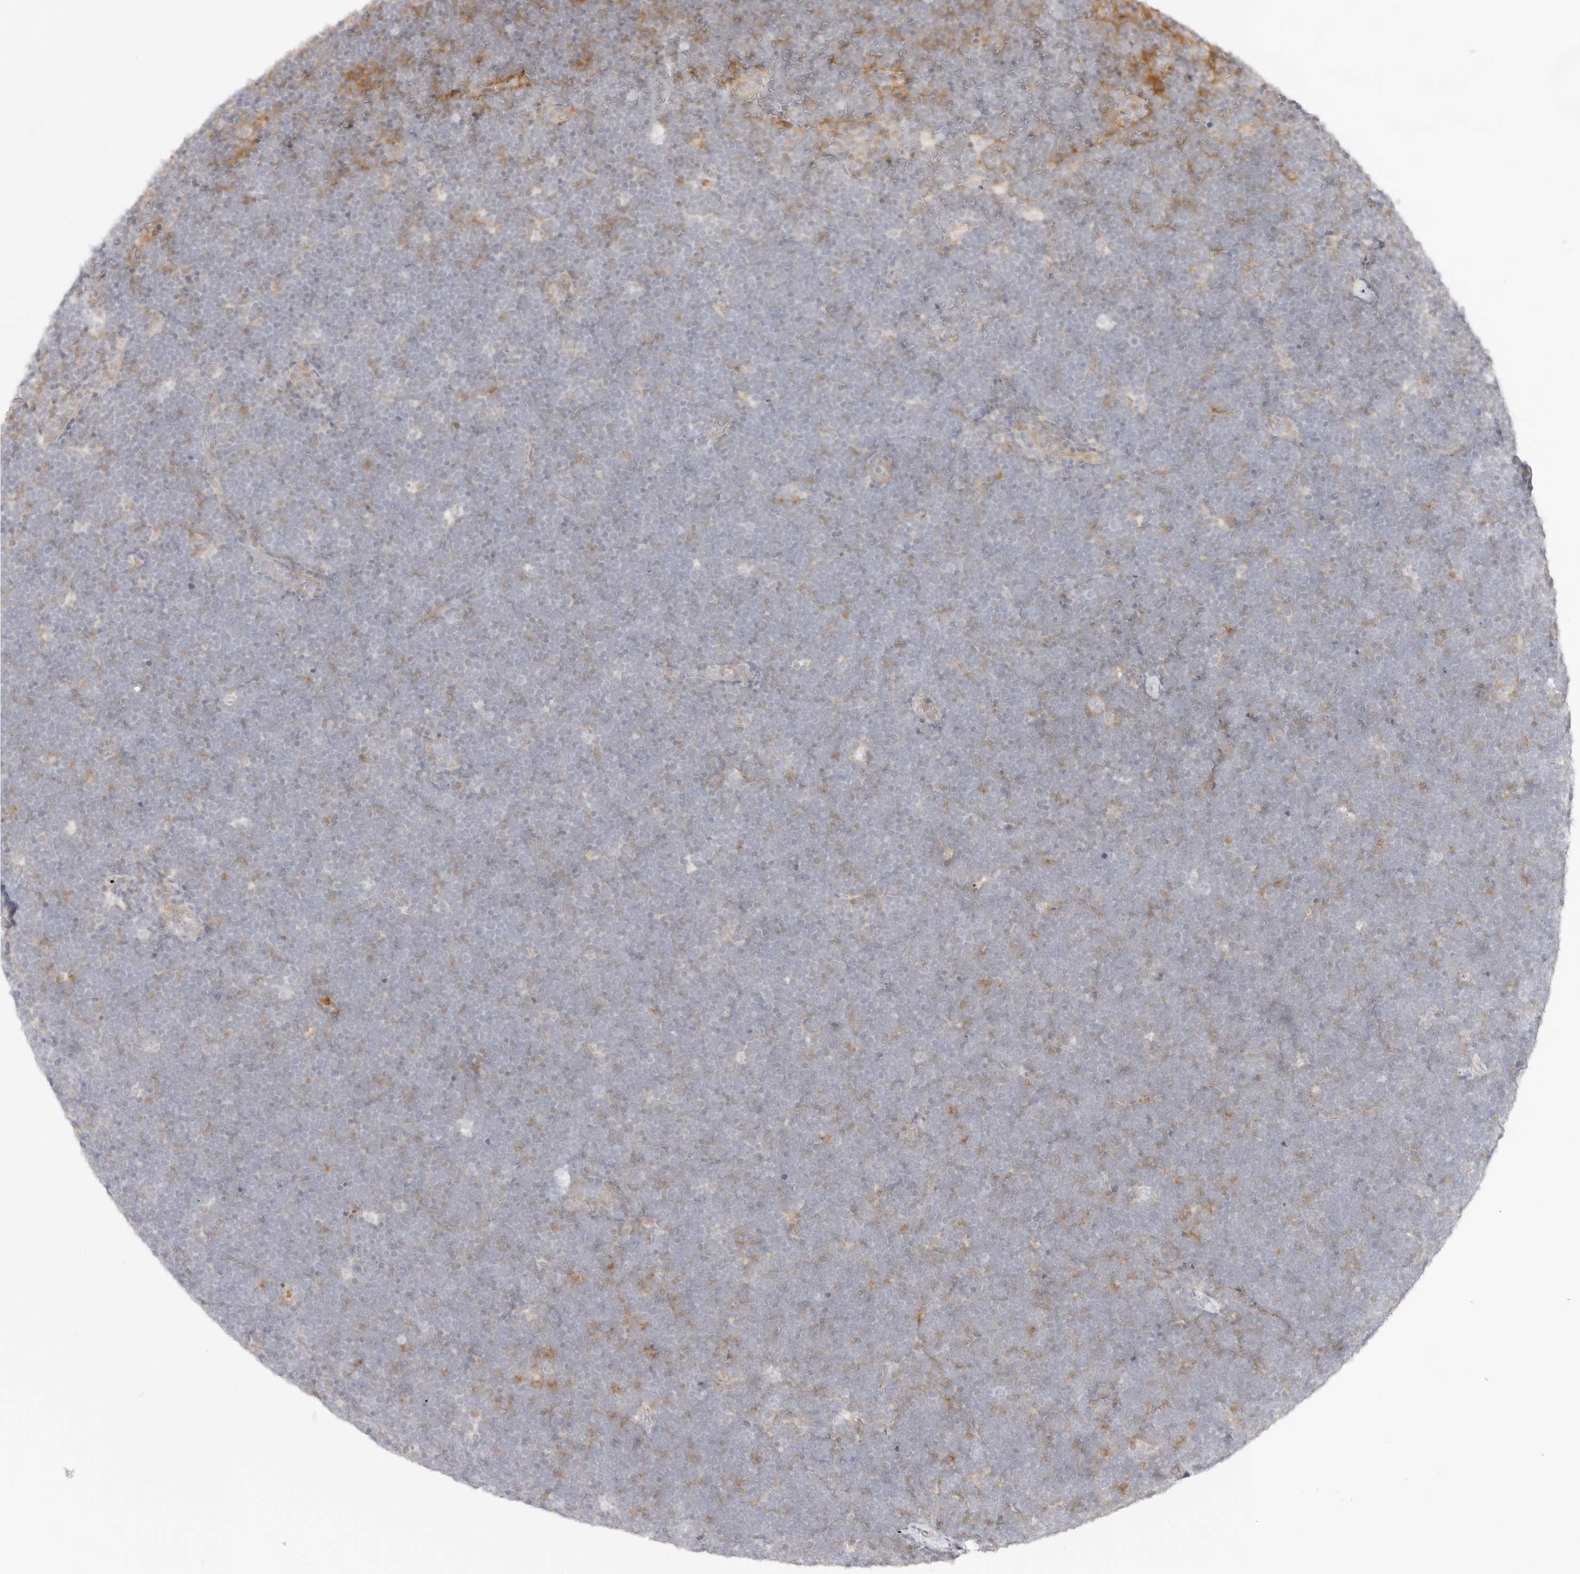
{"staining": {"intensity": "moderate", "quantity": "<25%", "location": "cytoplasmic/membranous"}, "tissue": "lymphoma", "cell_type": "Tumor cells", "image_type": "cancer", "snomed": [{"axis": "morphology", "description": "Malignant lymphoma, non-Hodgkin's type, High grade"}, {"axis": "topography", "description": "Lymph node"}], "caption": "This image displays IHC staining of lymphoma, with low moderate cytoplasmic/membranous positivity in about <25% of tumor cells.", "gene": "TNFRSF14", "patient": {"sex": "male", "age": 13}}